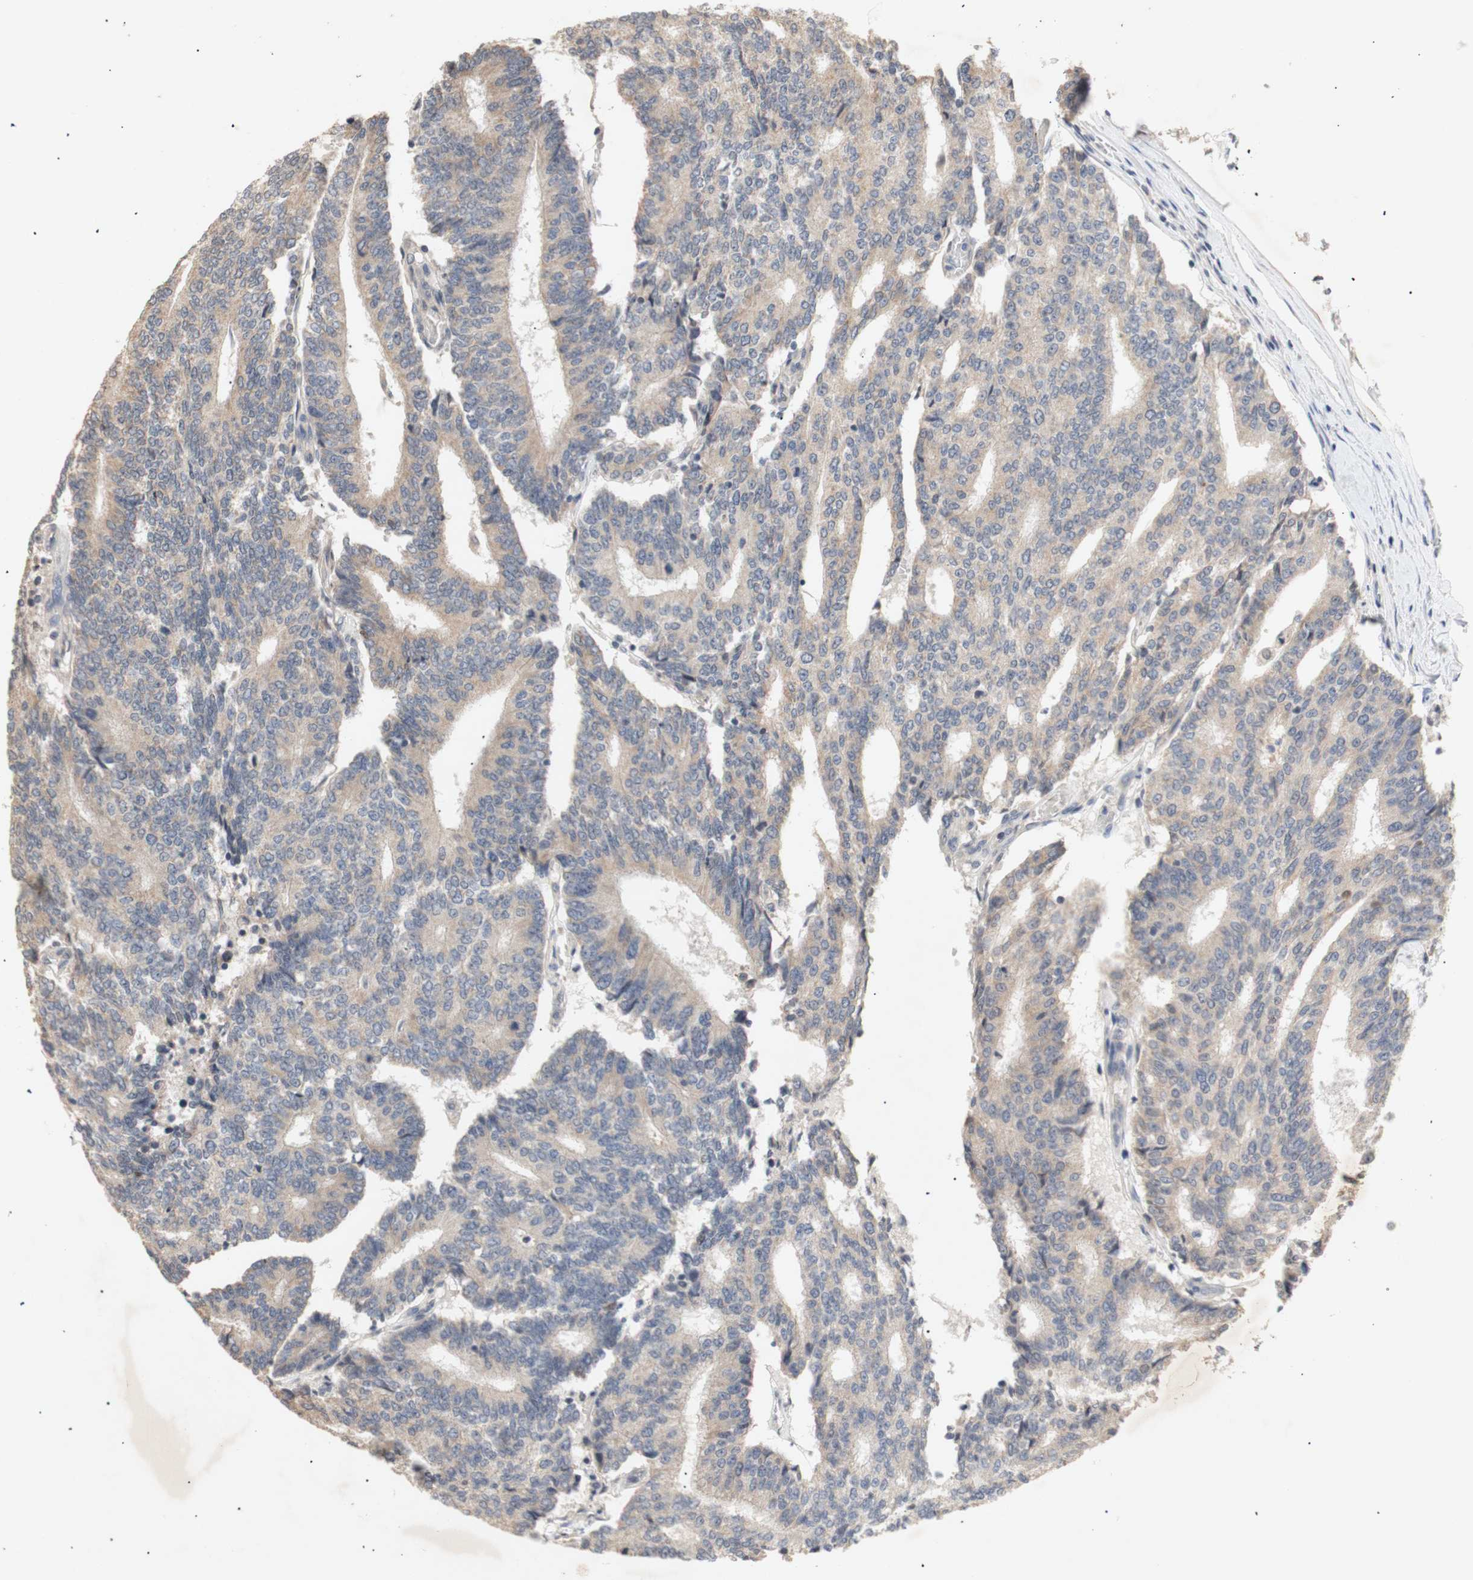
{"staining": {"intensity": "weak", "quantity": "25%-75%", "location": "cytoplasmic/membranous"}, "tissue": "prostate cancer", "cell_type": "Tumor cells", "image_type": "cancer", "snomed": [{"axis": "morphology", "description": "Normal tissue, NOS"}, {"axis": "morphology", "description": "Adenocarcinoma, High grade"}, {"axis": "topography", "description": "Prostate"}, {"axis": "topography", "description": "Seminal veicle"}], "caption": "Human prostate cancer stained for a protein (brown) exhibits weak cytoplasmic/membranous positive expression in about 25%-75% of tumor cells.", "gene": "FOSB", "patient": {"sex": "male", "age": 55}}